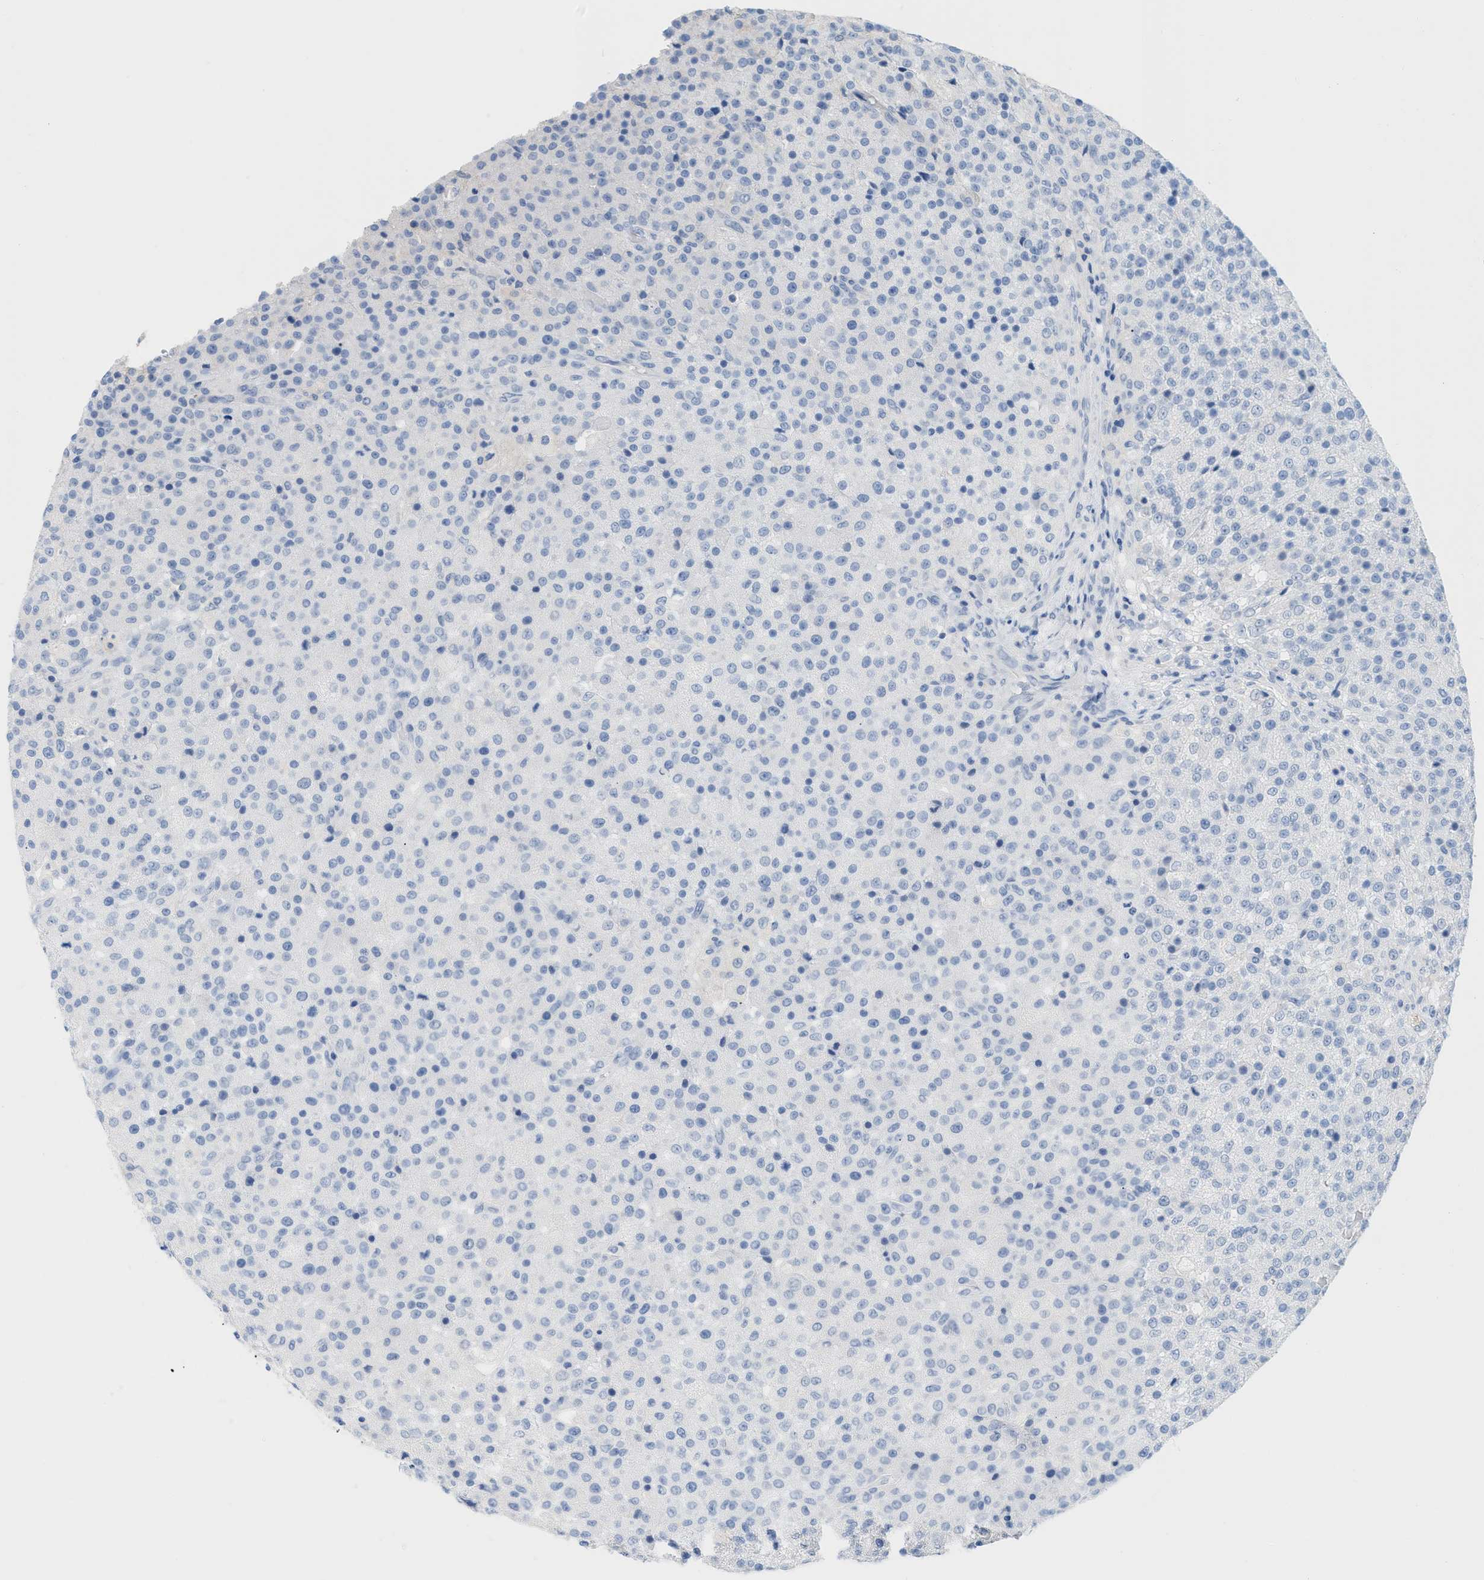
{"staining": {"intensity": "negative", "quantity": "none", "location": "none"}, "tissue": "testis cancer", "cell_type": "Tumor cells", "image_type": "cancer", "snomed": [{"axis": "morphology", "description": "Seminoma, NOS"}, {"axis": "topography", "description": "Testis"}], "caption": "Immunohistochemistry (IHC) histopathology image of human seminoma (testis) stained for a protein (brown), which demonstrates no positivity in tumor cells.", "gene": "PAPPA", "patient": {"sex": "male", "age": 59}}